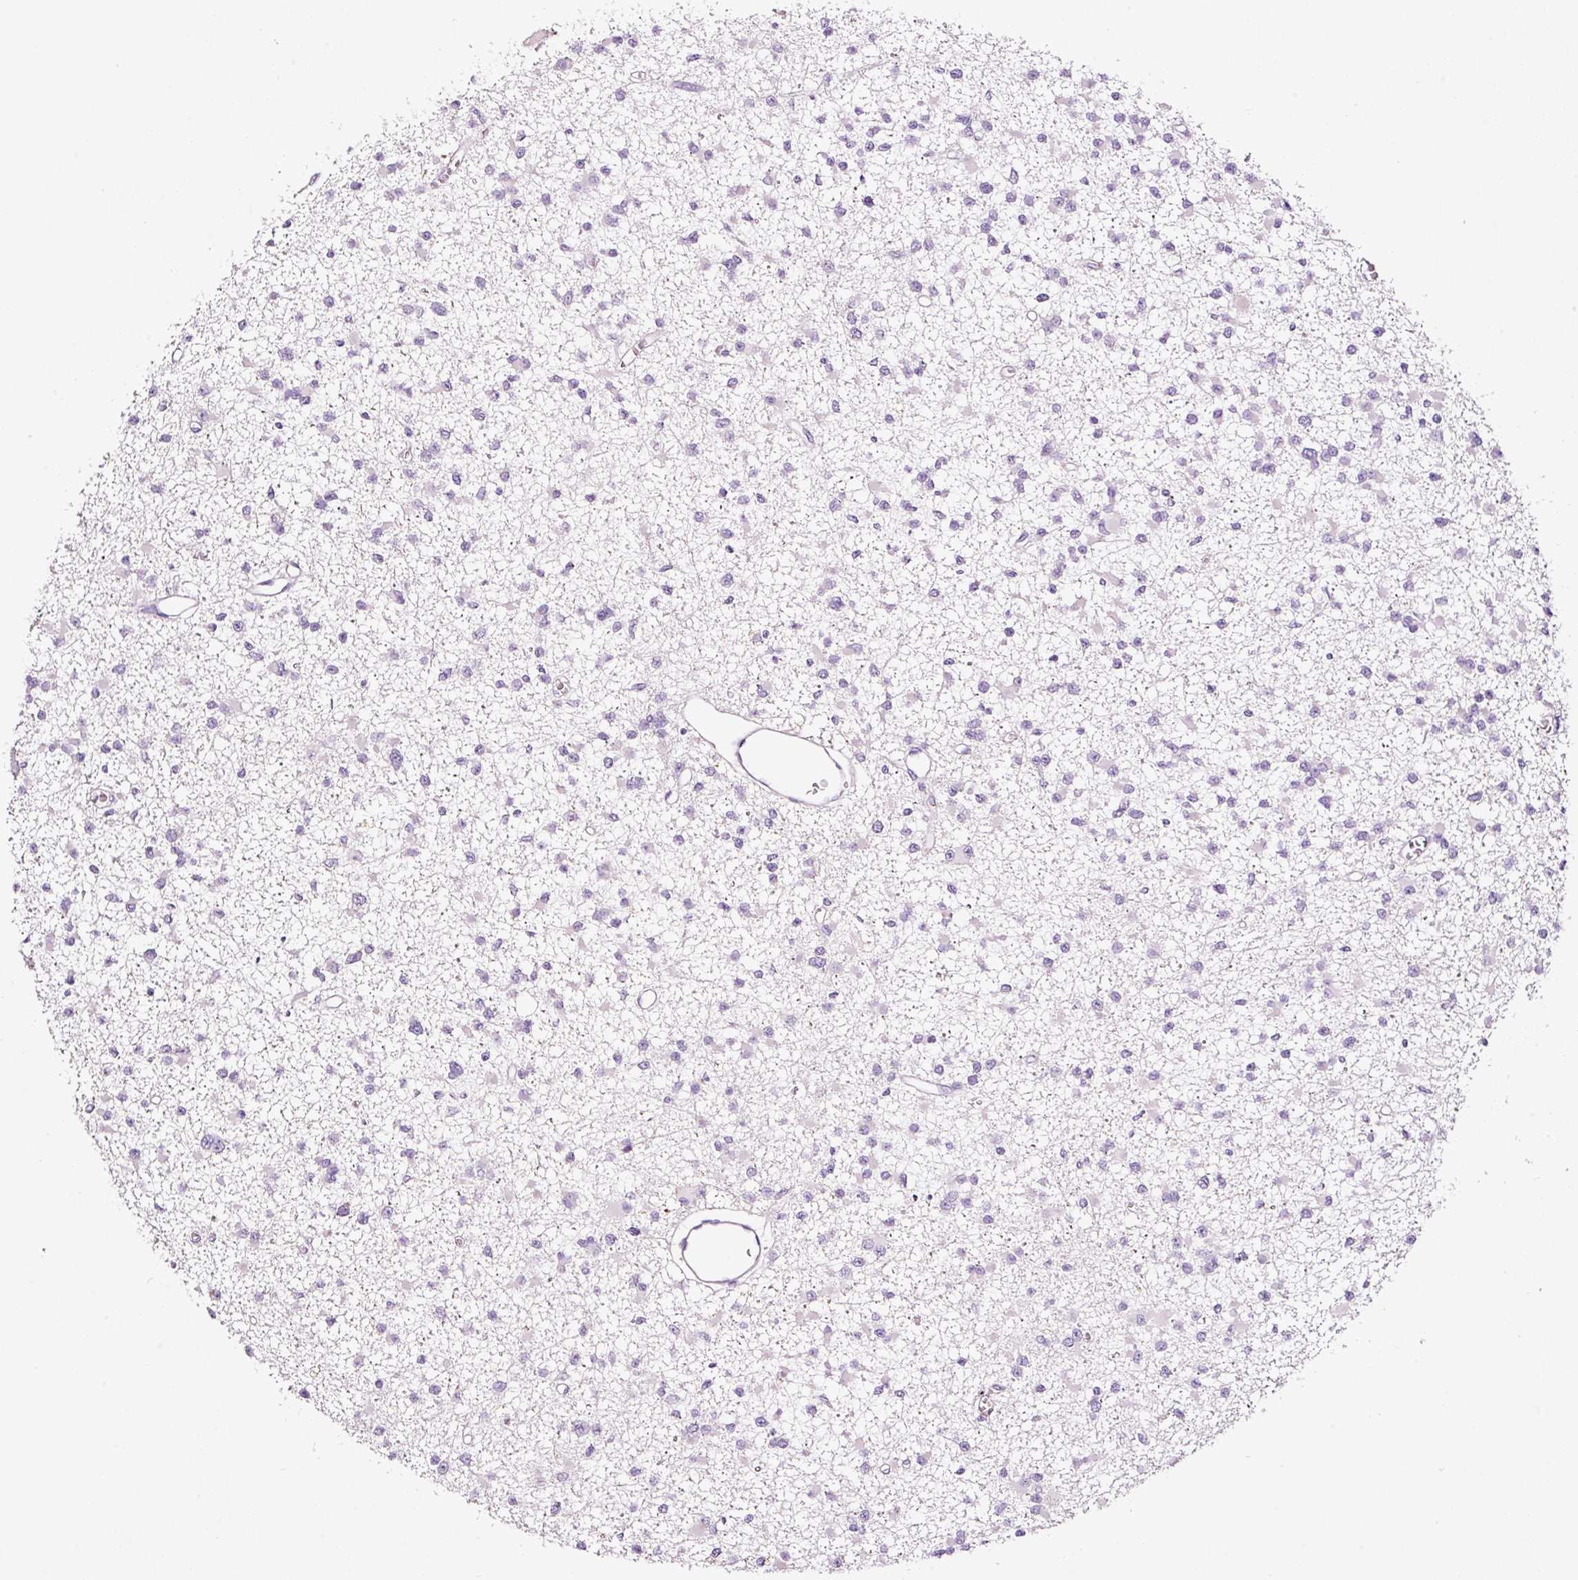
{"staining": {"intensity": "negative", "quantity": "none", "location": "none"}, "tissue": "glioma", "cell_type": "Tumor cells", "image_type": "cancer", "snomed": [{"axis": "morphology", "description": "Glioma, malignant, Low grade"}, {"axis": "topography", "description": "Brain"}], "caption": "Tumor cells show no significant positivity in glioma.", "gene": "PAM", "patient": {"sex": "female", "age": 22}}